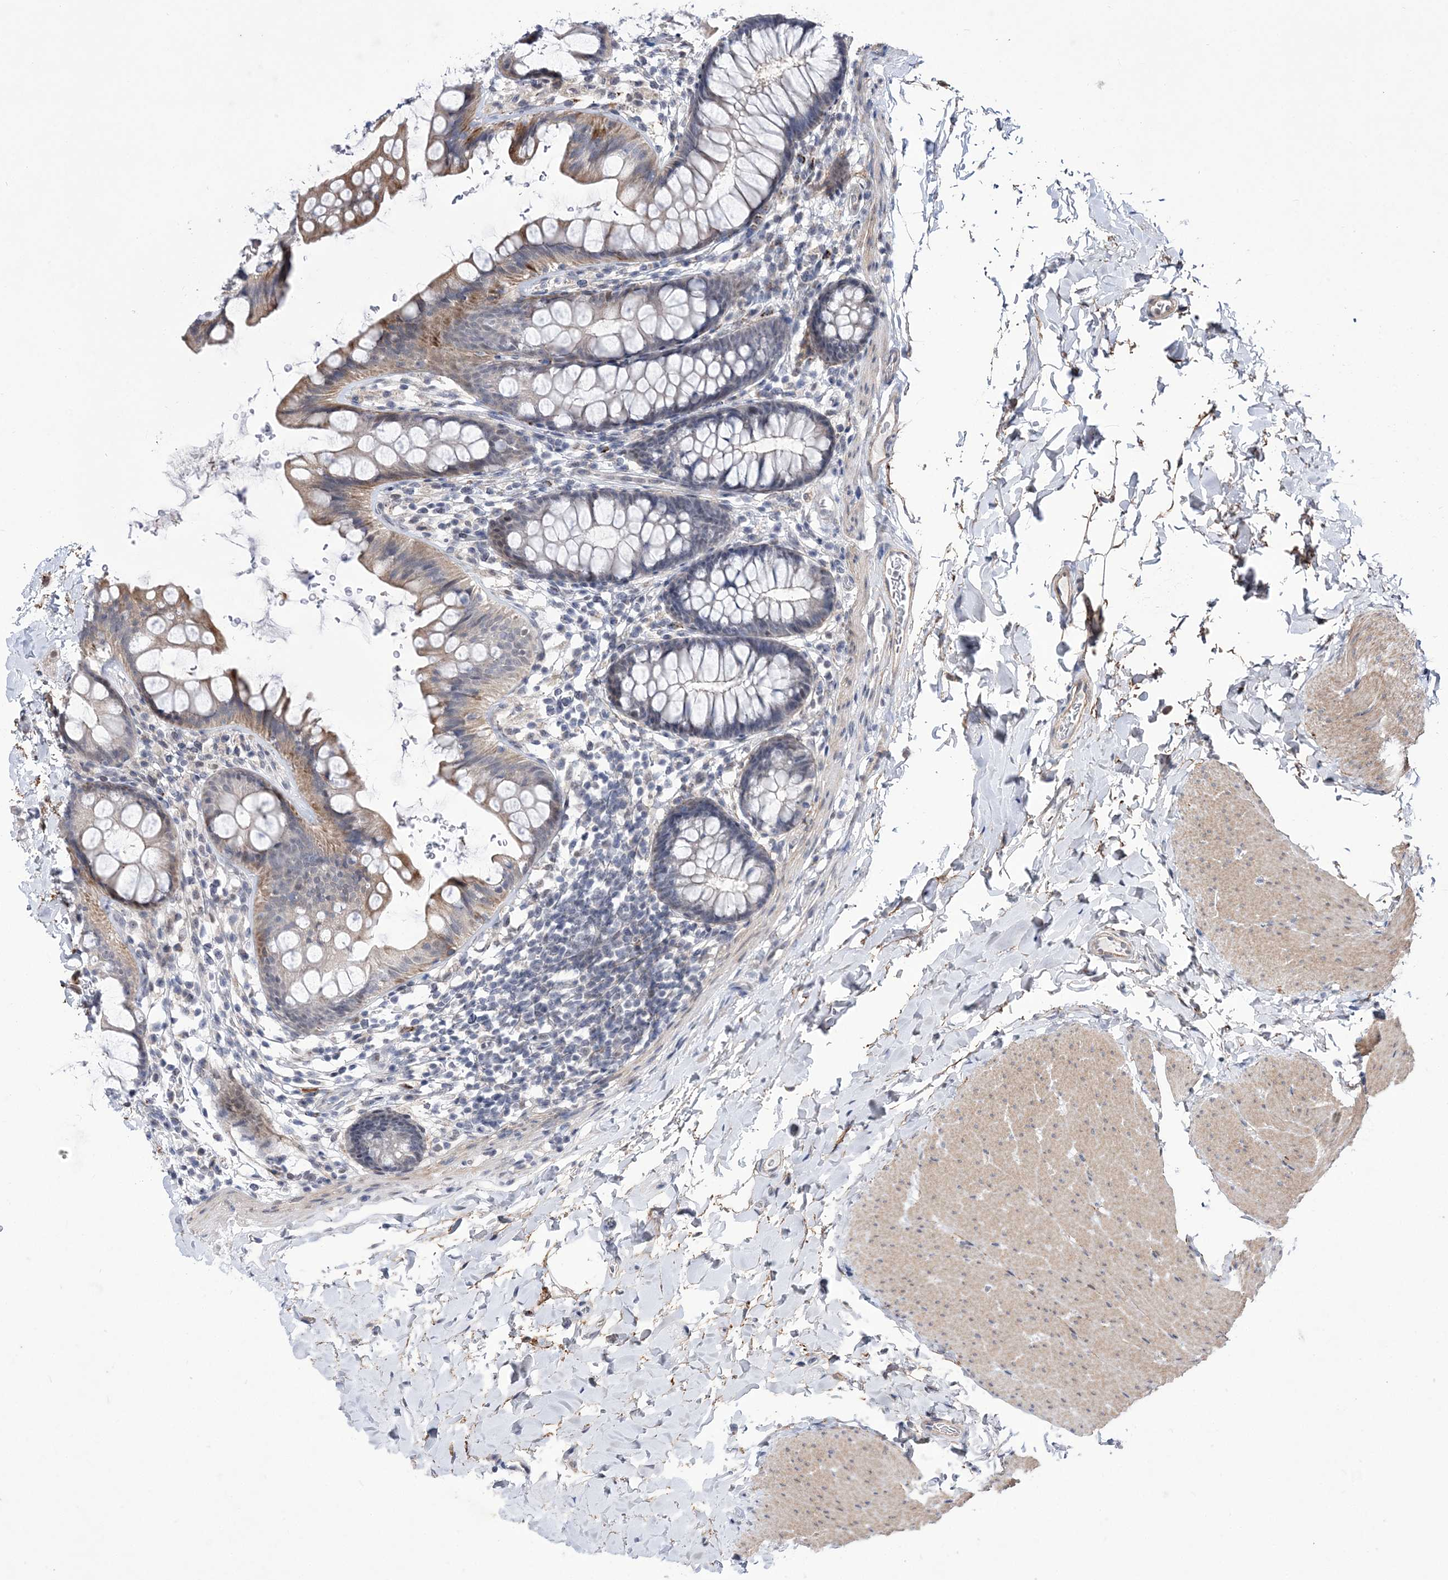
{"staining": {"intensity": "weak", "quantity": ">75%", "location": "cytoplasmic/membranous"}, "tissue": "colon", "cell_type": "Endothelial cells", "image_type": "normal", "snomed": [{"axis": "morphology", "description": "Normal tissue, NOS"}, {"axis": "topography", "description": "Colon"}], "caption": "Normal colon reveals weak cytoplasmic/membranous positivity in about >75% of endothelial cells, visualized by immunohistochemistry.", "gene": "BOD1L1", "patient": {"sex": "female", "age": 62}}